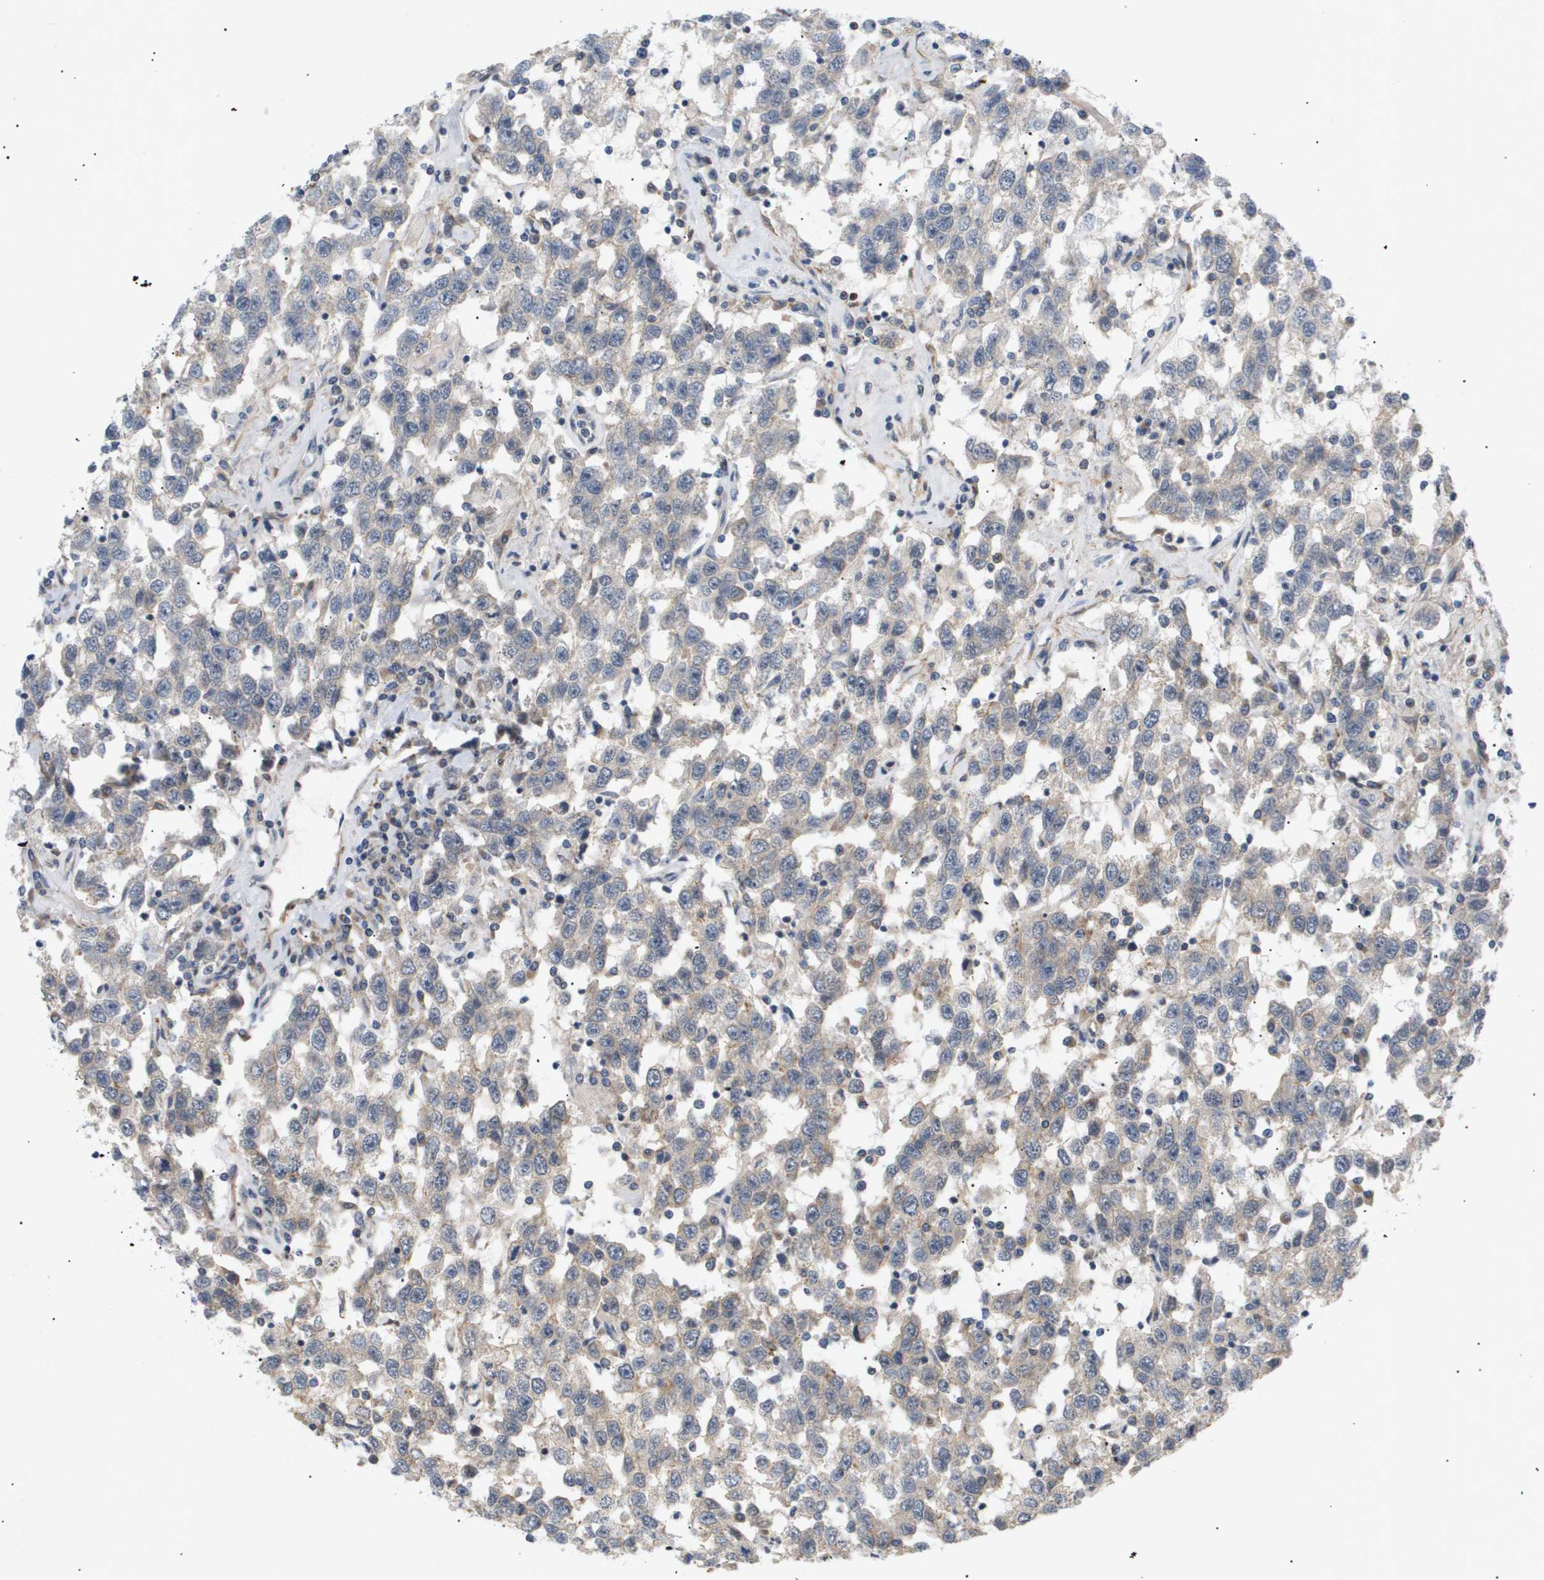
{"staining": {"intensity": "weak", "quantity": "25%-75%", "location": "cytoplasmic/membranous"}, "tissue": "testis cancer", "cell_type": "Tumor cells", "image_type": "cancer", "snomed": [{"axis": "morphology", "description": "Seminoma, NOS"}, {"axis": "topography", "description": "Testis"}], "caption": "Testis cancer tissue displays weak cytoplasmic/membranous staining in about 25%-75% of tumor cells, visualized by immunohistochemistry.", "gene": "CORO2B", "patient": {"sex": "male", "age": 41}}